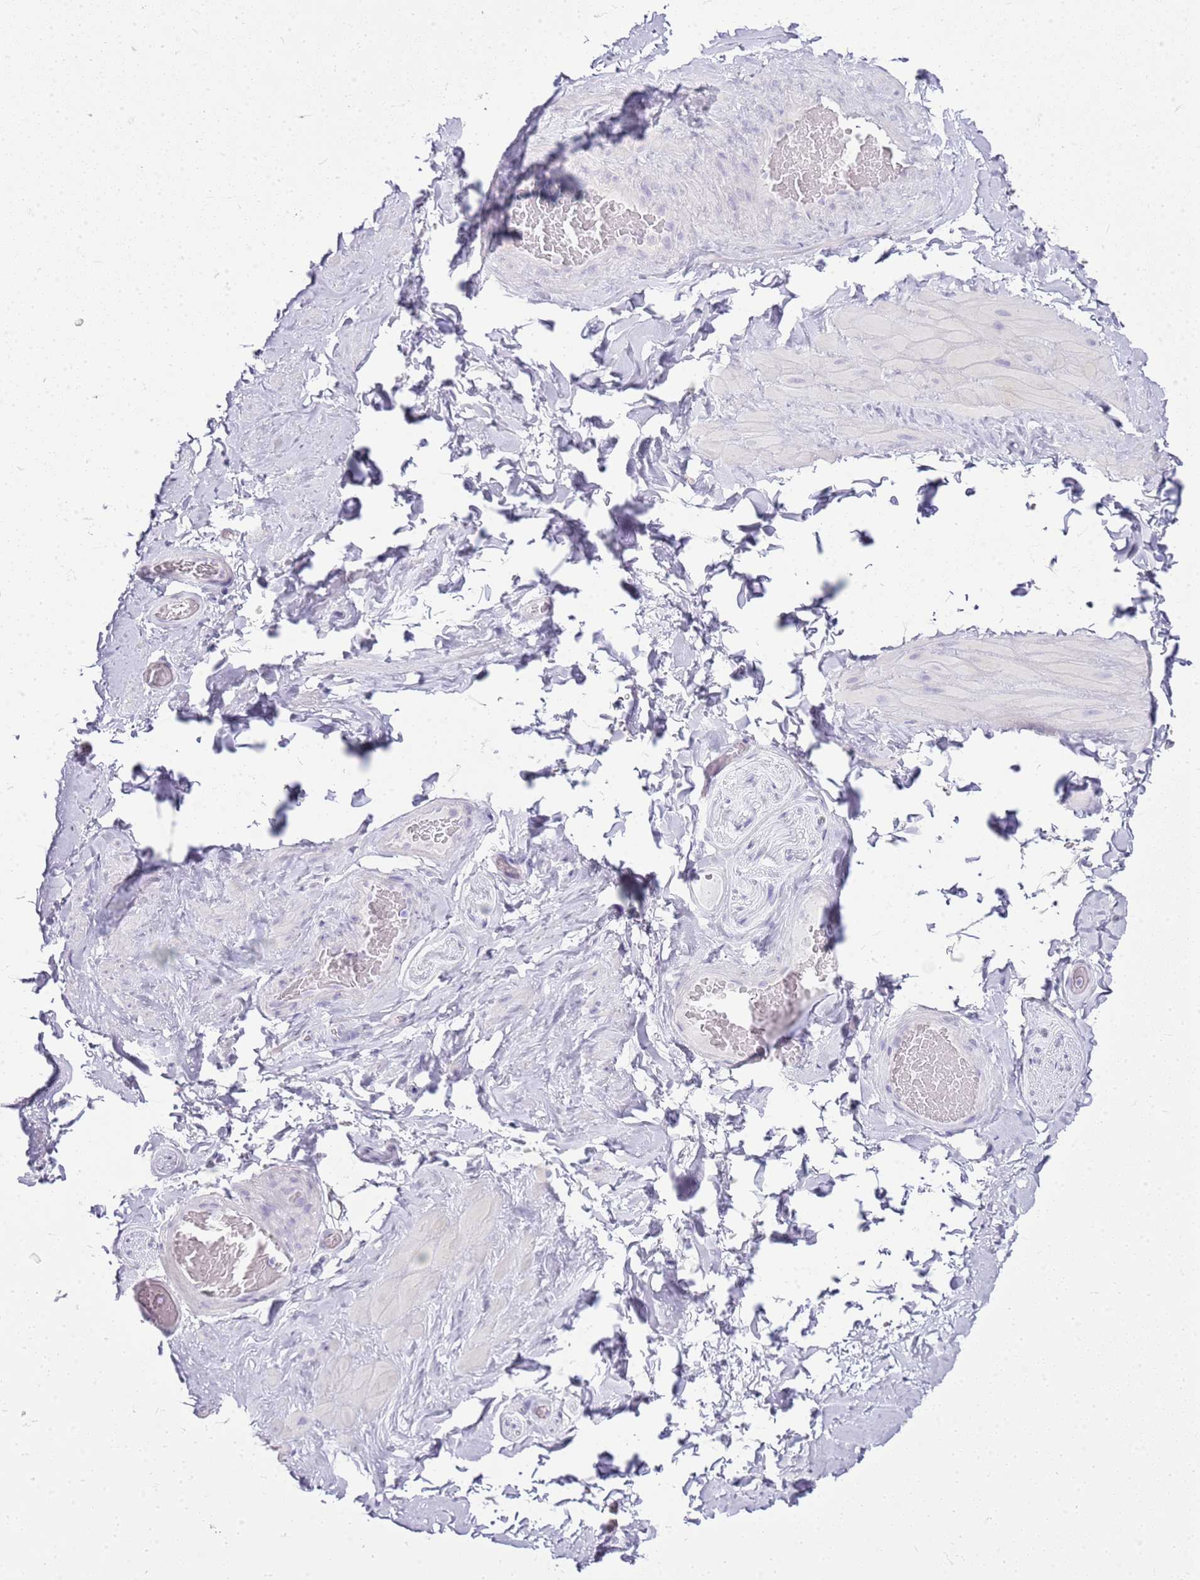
{"staining": {"intensity": "negative", "quantity": "none", "location": "none"}, "tissue": "adipose tissue", "cell_type": "Adipocytes", "image_type": "normal", "snomed": [{"axis": "morphology", "description": "Normal tissue, NOS"}, {"axis": "topography", "description": "Soft tissue"}, {"axis": "topography", "description": "Vascular tissue"}], "caption": "A photomicrograph of adipose tissue stained for a protein displays no brown staining in adipocytes.", "gene": "CA8", "patient": {"sex": "male", "age": 41}}